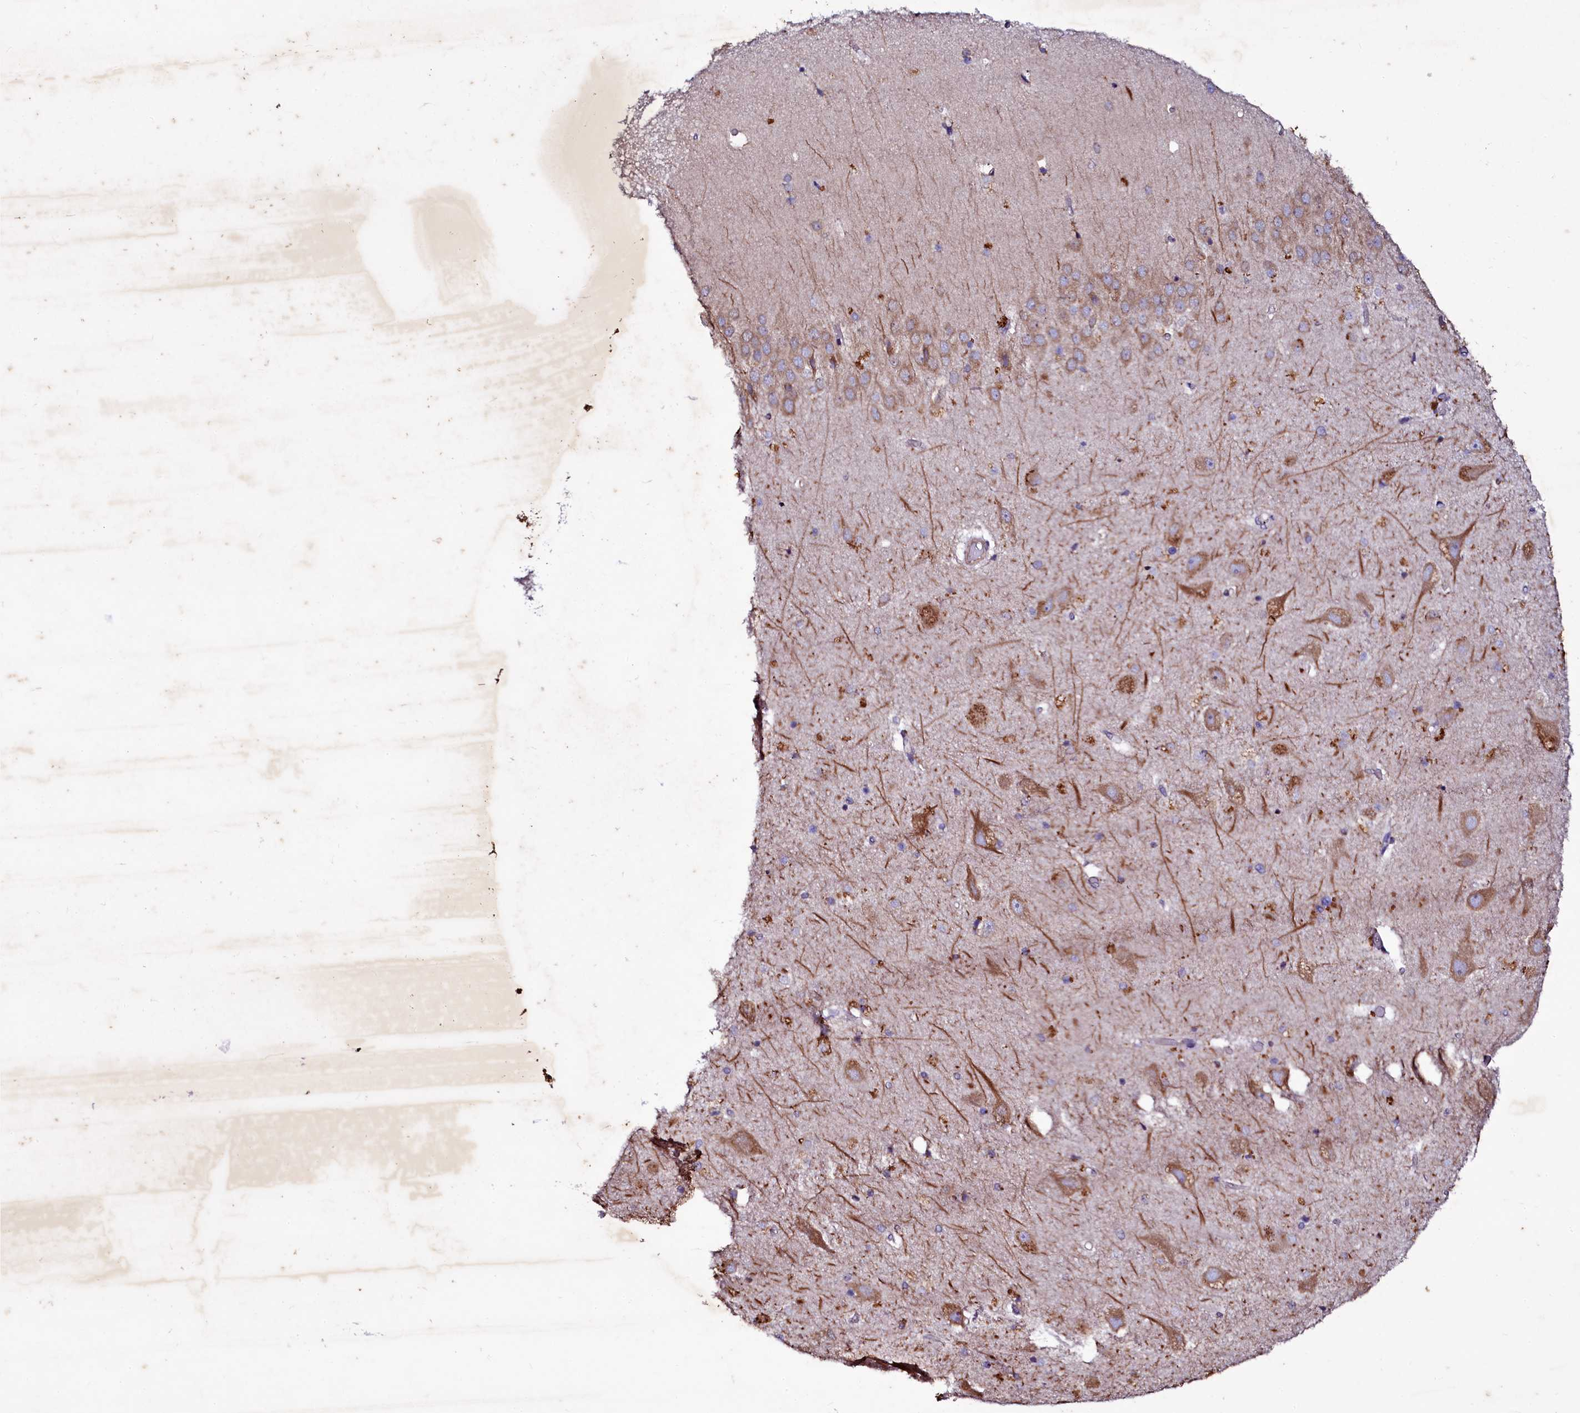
{"staining": {"intensity": "moderate", "quantity": "<25%", "location": "cytoplasmic/membranous"}, "tissue": "hippocampus", "cell_type": "Glial cells", "image_type": "normal", "snomed": [{"axis": "morphology", "description": "Normal tissue, NOS"}, {"axis": "topography", "description": "Hippocampus"}], "caption": "An IHC image of unremarkable tissue is shown. Protein staining in brown labels moderate cytoplasmic/membranous positivity in hippocampus within glial cells. Using DAB (brown) and hematoxylin (blue) stains, captured at high magnification using brightfield microscopy.", "gene": "SELENOT", "patient": {"sex": "female", "age": 52}}